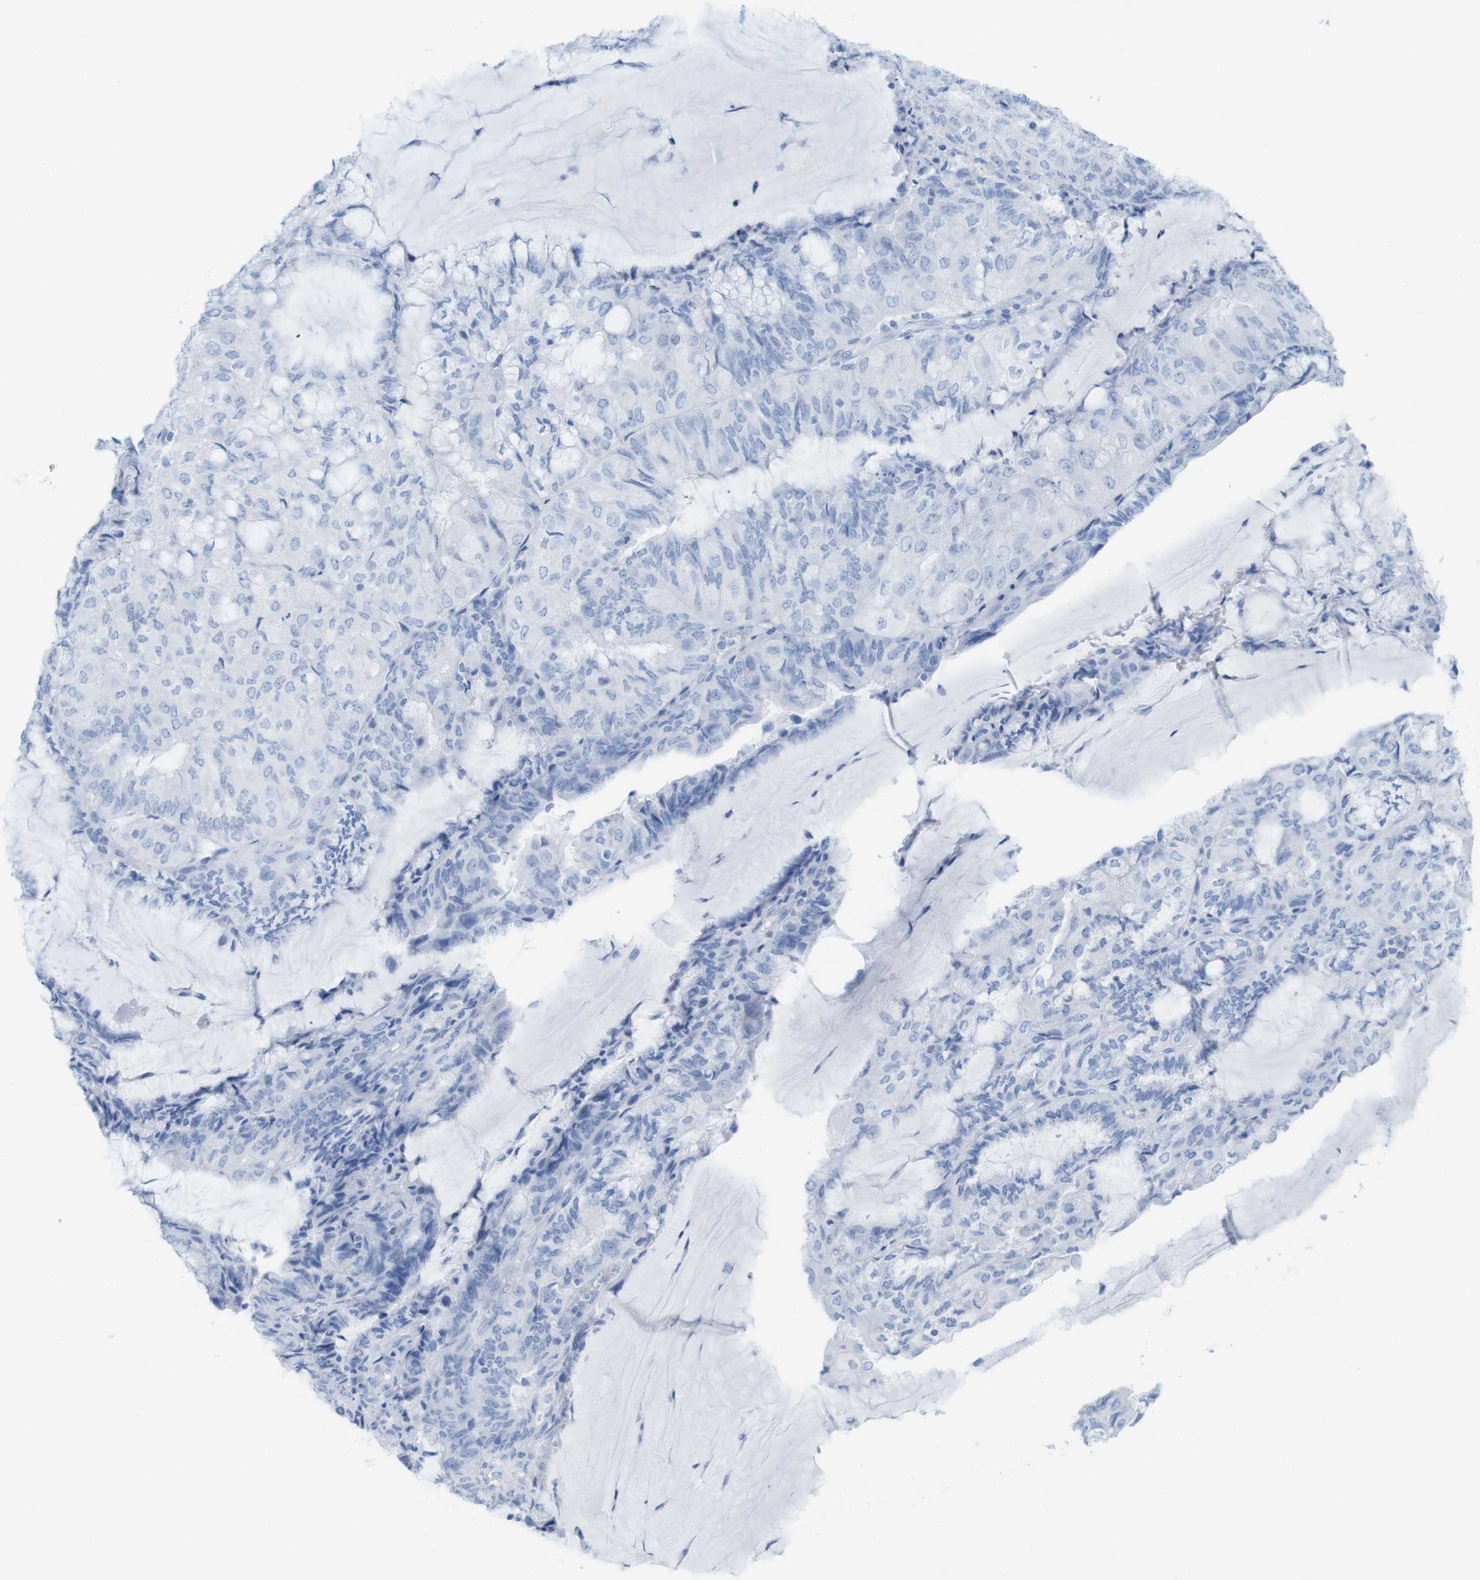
{"staining": {"intensity": "negative", "quantity": "none", "location": "none"}, "tissue": "endometrial cancer", "cell_type": "Tumor cells", "image_type": "cancer", "snomed": [{"axis": "morphology", "description": "Adenocarcinoma, NOS"}, {"axis": "topography", "description": "Endometrium"}], "caption": "The immunohistochemistry micrograph has no significant expression in tumor cells of endometrial cancer (adenocarcinoma) tissue. (Stains: DAB (3,3'-diaminobenzidine) immunohistochemistry with hematoxylin counter stain, Microscopy: brightfield microscopy at high magnification).", "gene": "MYH7", "patient": {"sex": "female", "age": 81}}